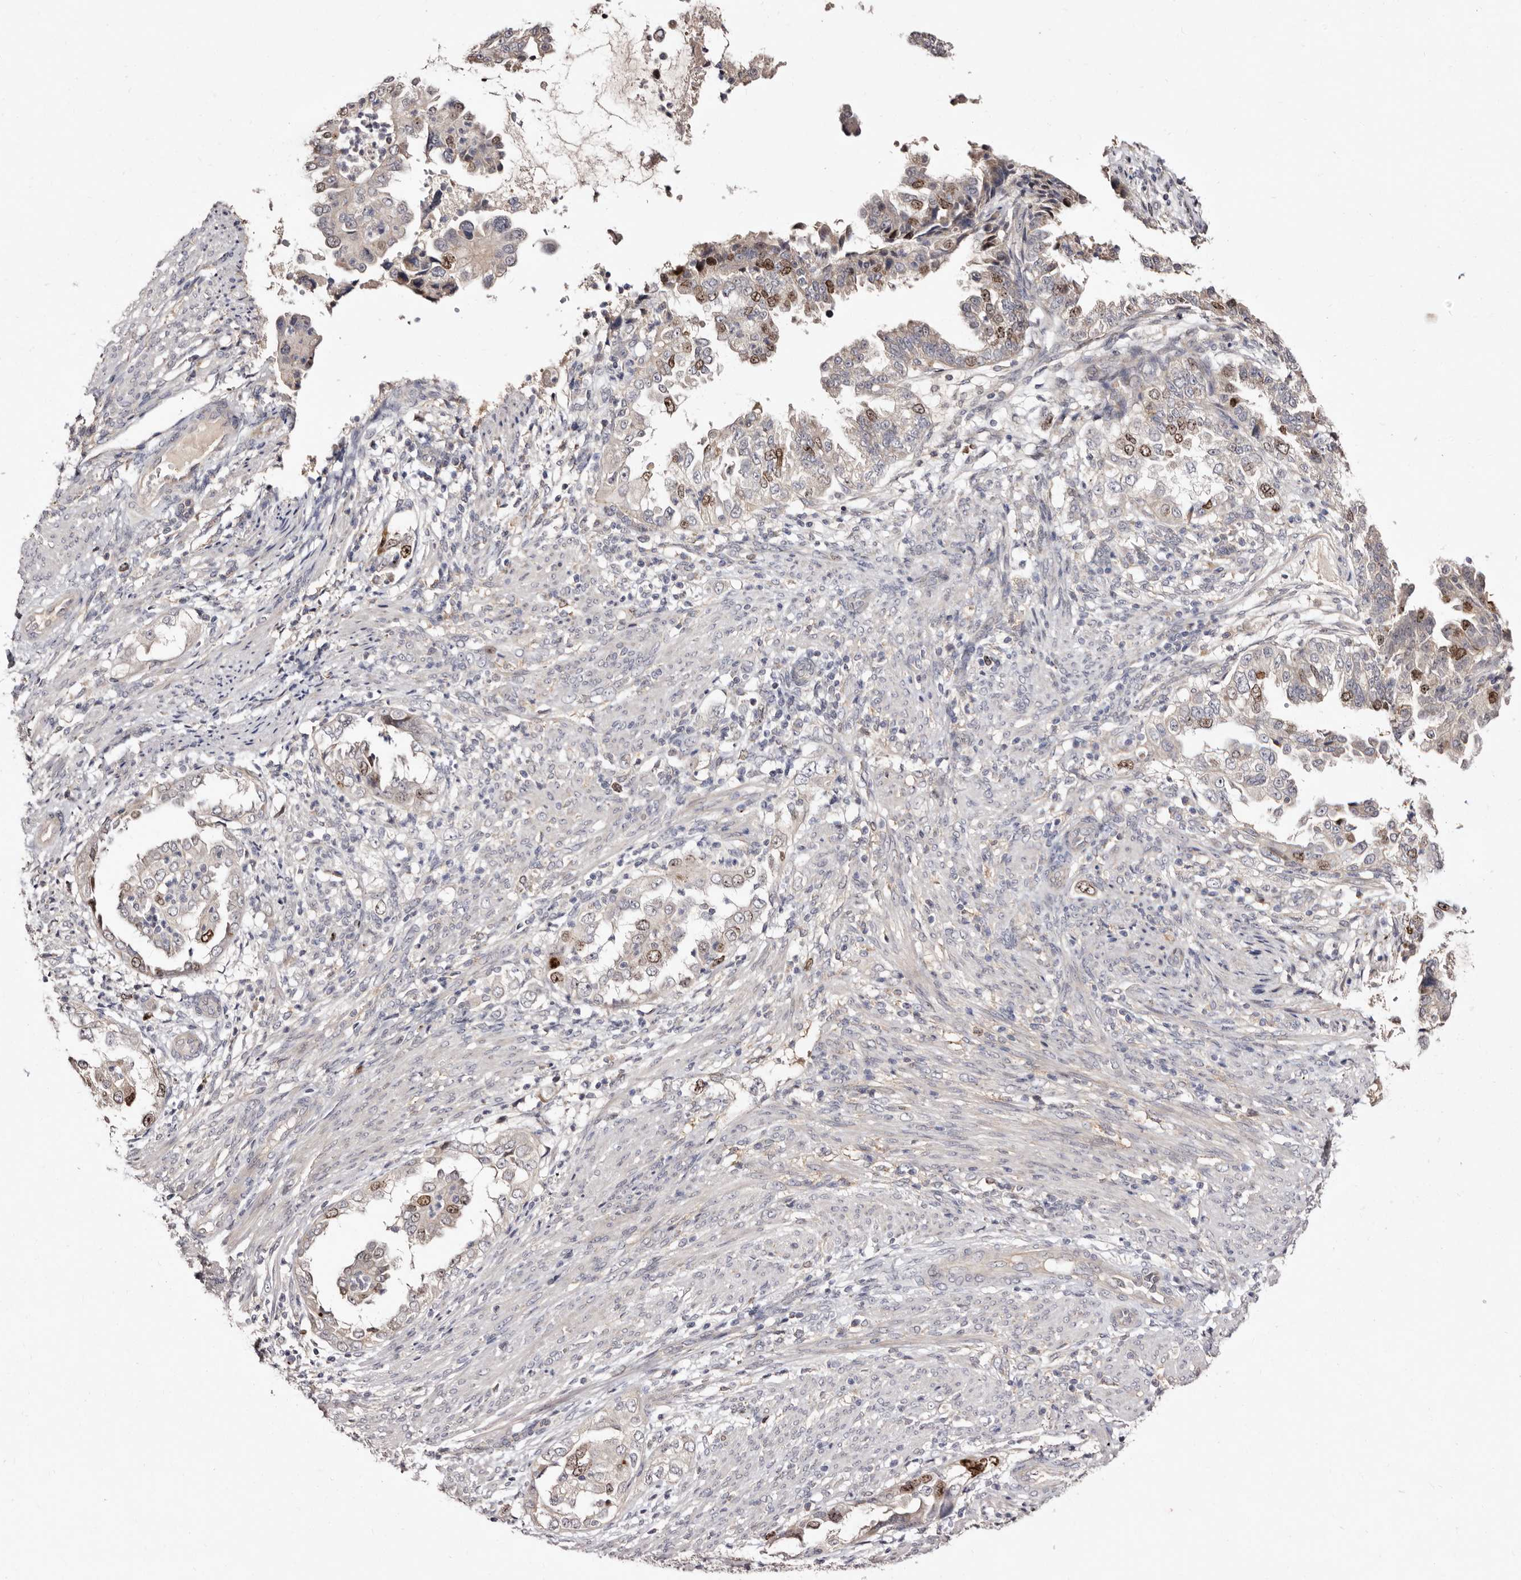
{"staining": {"intensity": "moderate", "quantity": "<25%", "location": "nuclear"}, "tissue": "endometrial cancer", "cell_type": "Tumor cells", "image_type": "cancer", "snomed": [{"axis": "morphology", "description": "Adenocarcinoma, NOS"}, {"axis": "topography", "description": "Endometrium"}], "caption": "Protein staining of endometrial cancer tissue shows moderate nuclear staining in about <25% of tumor cells. Nuclei are stained in blue.", "gene": "CDCA8", "patient": {"sex": "female", "age": 85}}